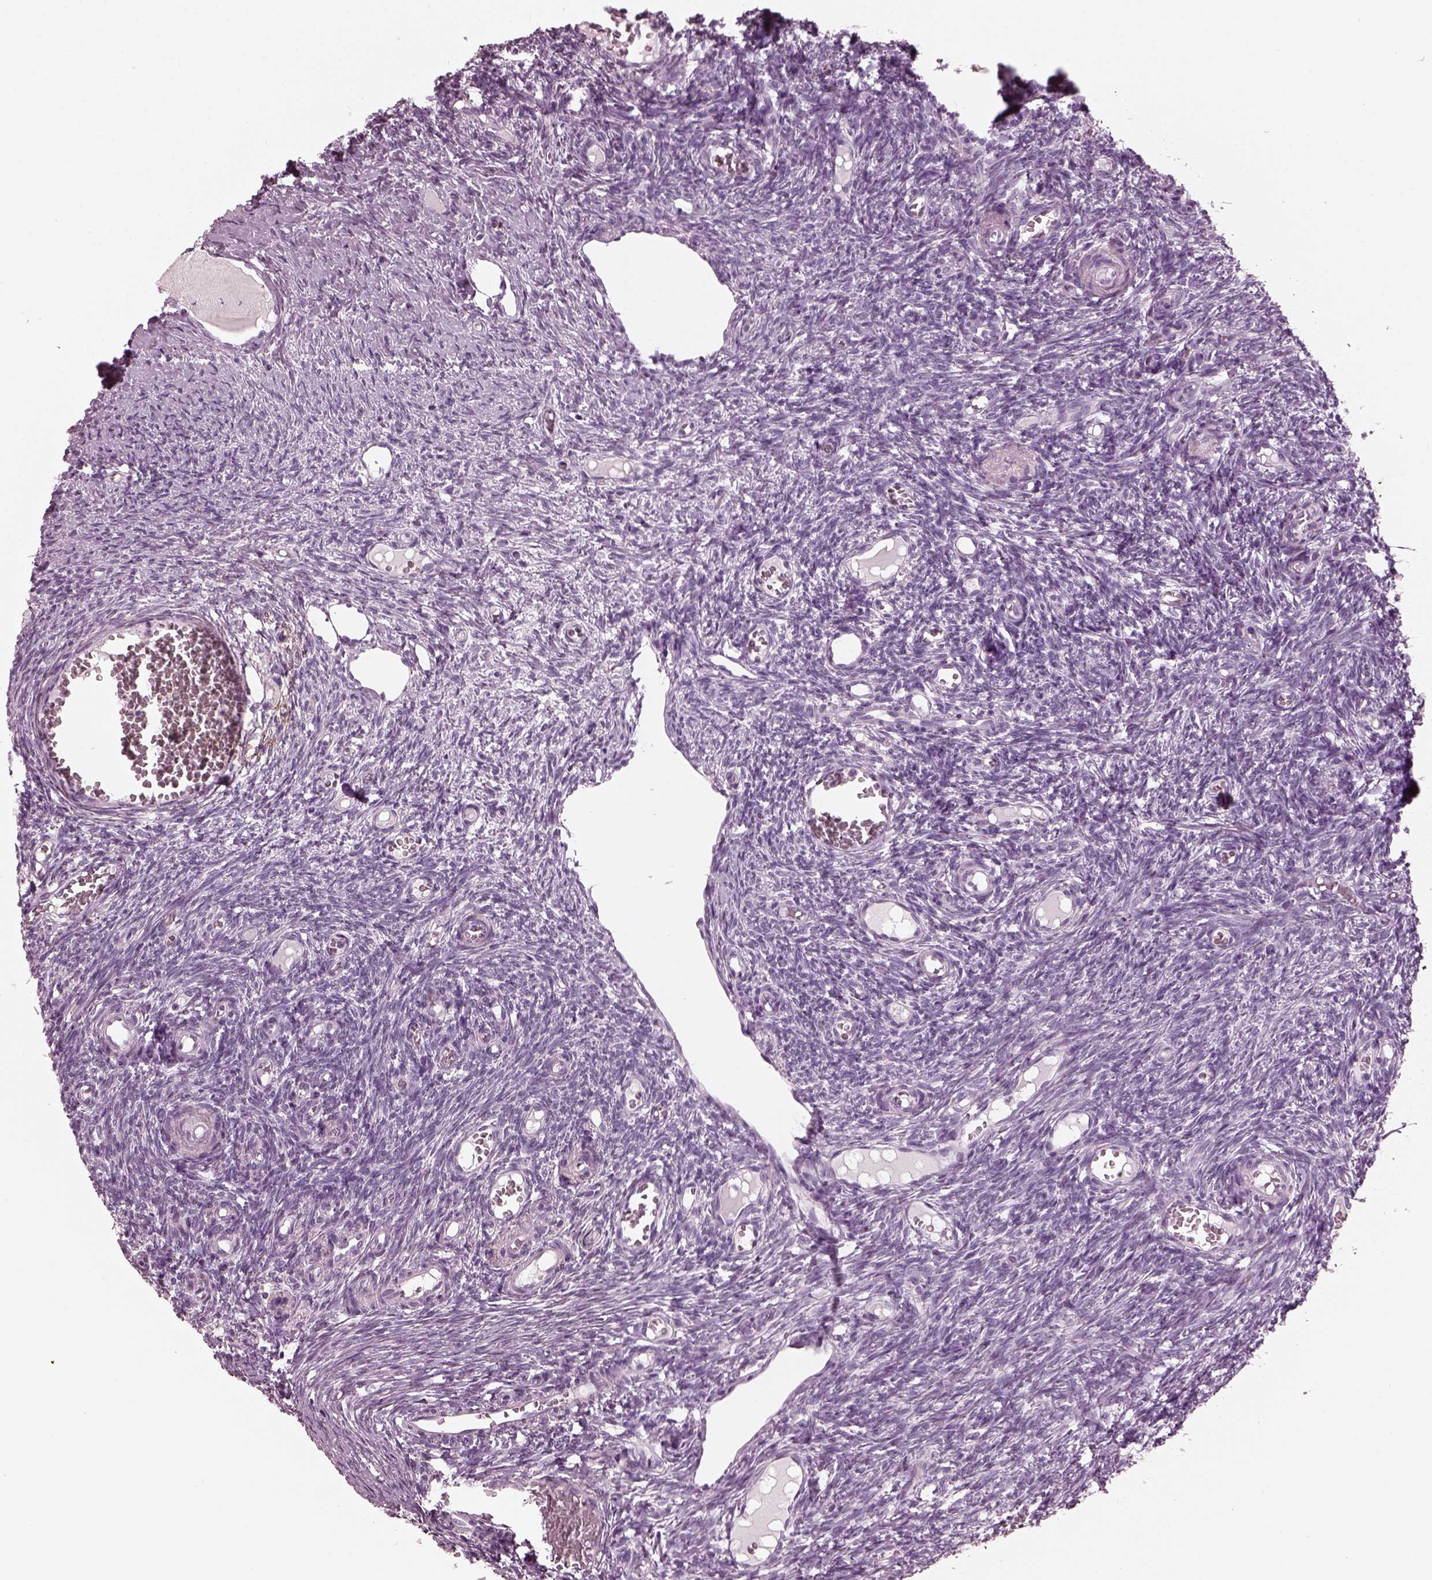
{"staining": {"intensity": "negative", "quantity": "none", "location": "none"}, "tissue": "ovary", "cell_type": "Follicle cells", "image_type": "normal", "snomed": [{"axis": "morphology", "description": "Normal tissue, NOS"}, {"axis": "topography", "description": "Ovary"}], "caption": "IHC micrograph of unremarkable ovary: human ovary stained with DAB (3,3'-diaminobenzidine) displays no significant protein expression in follicle cells.", "gene": "SLAMF8", "patient": {"sex": "female", "age": 39}}